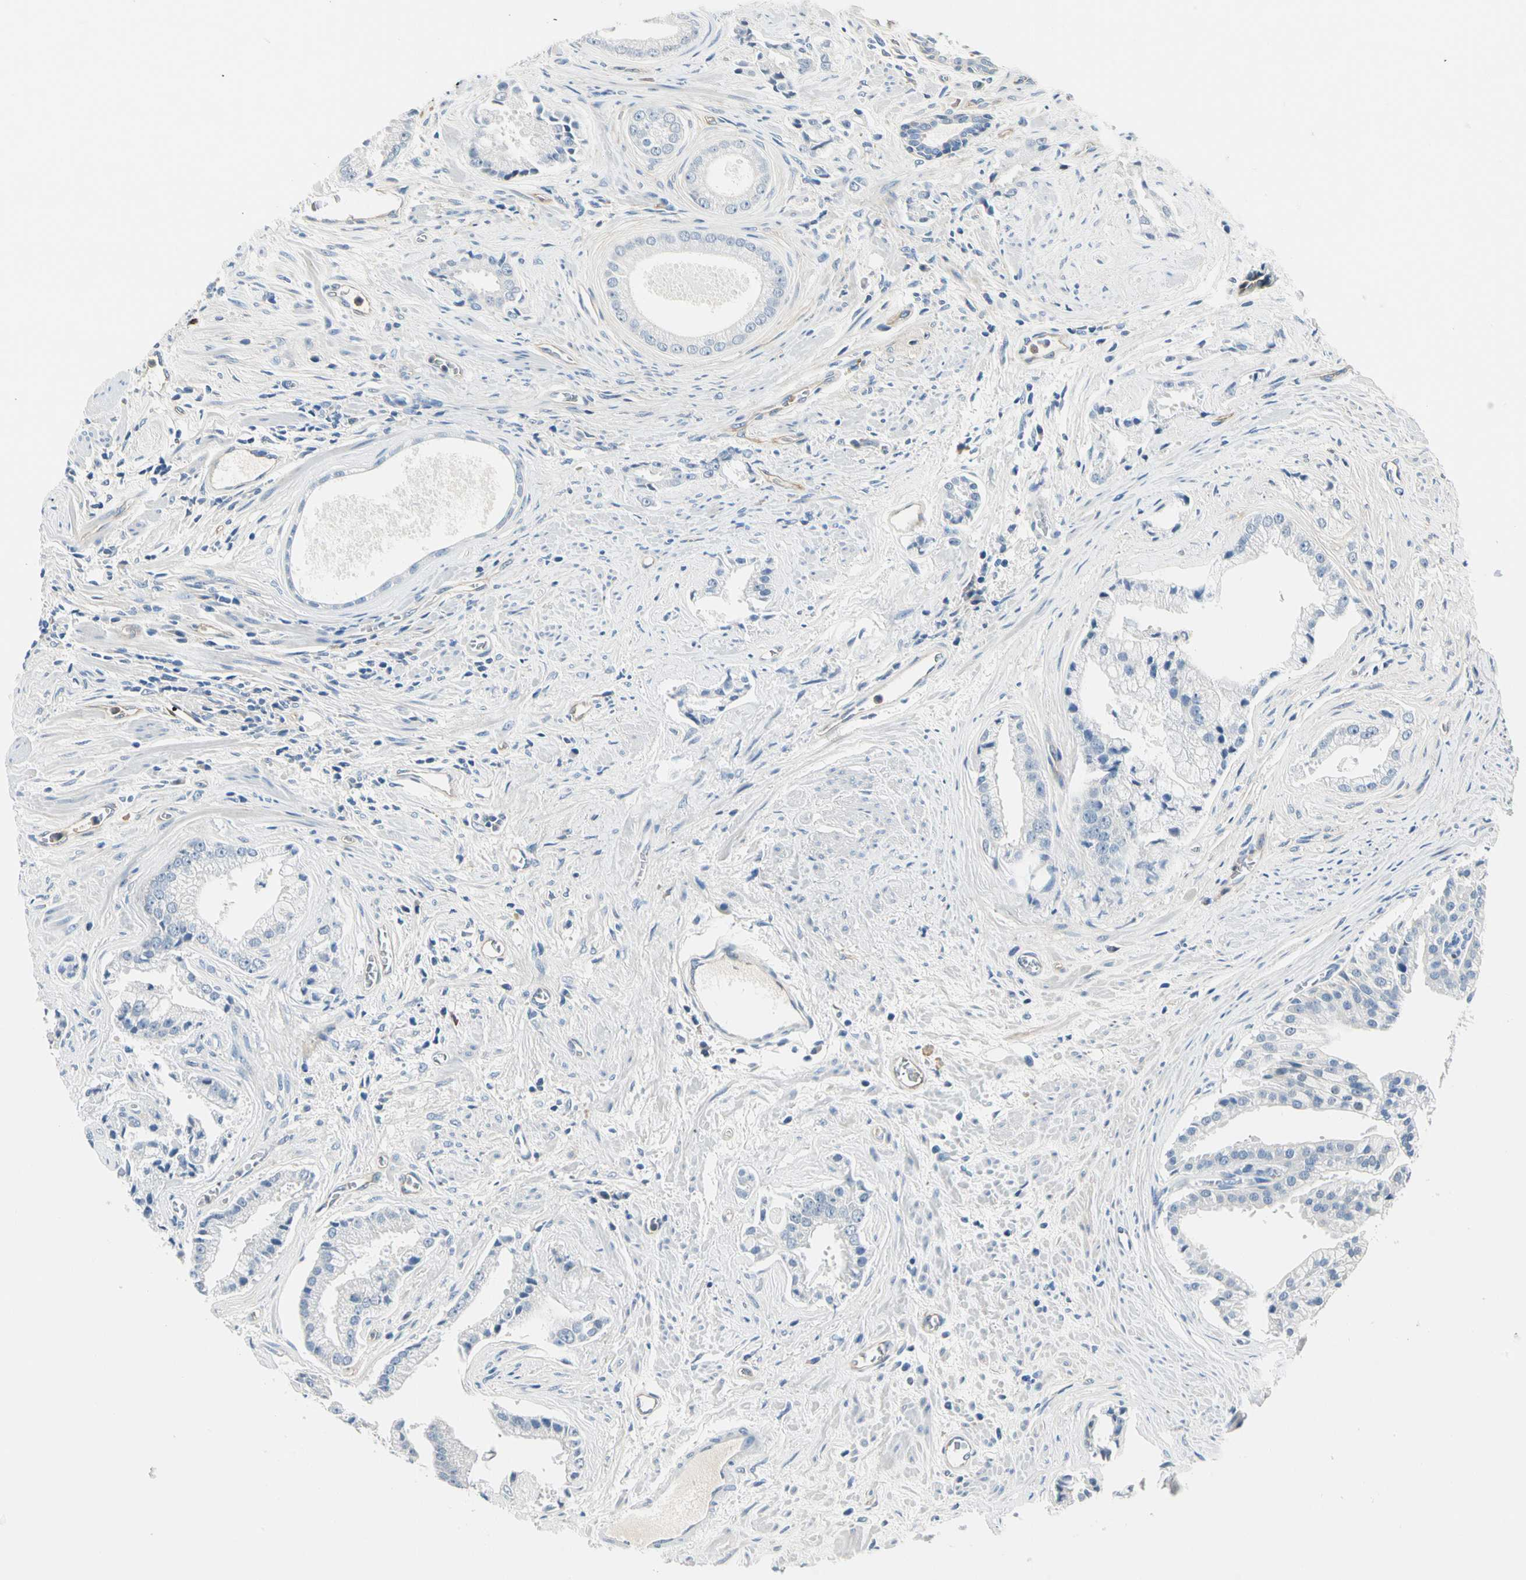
{"staining": {"intensity": "negative", "quantity": "none", "location": "none"}, "tissue": "prostate cancer", "cell_type": "Tumor cells", "image_type": "cancer", "snomed": [{"axis": "morphology", "description": "Adenocarcinoma, High grade"}, {"axis": "topography", "description": "Prostate"}], "caption": "Immunohistochemical staining of prostate cancer reveals no significant staining in tumor cells.", "gene": "TGFBR3", "patient": {"sex": "male", "age": 67}}